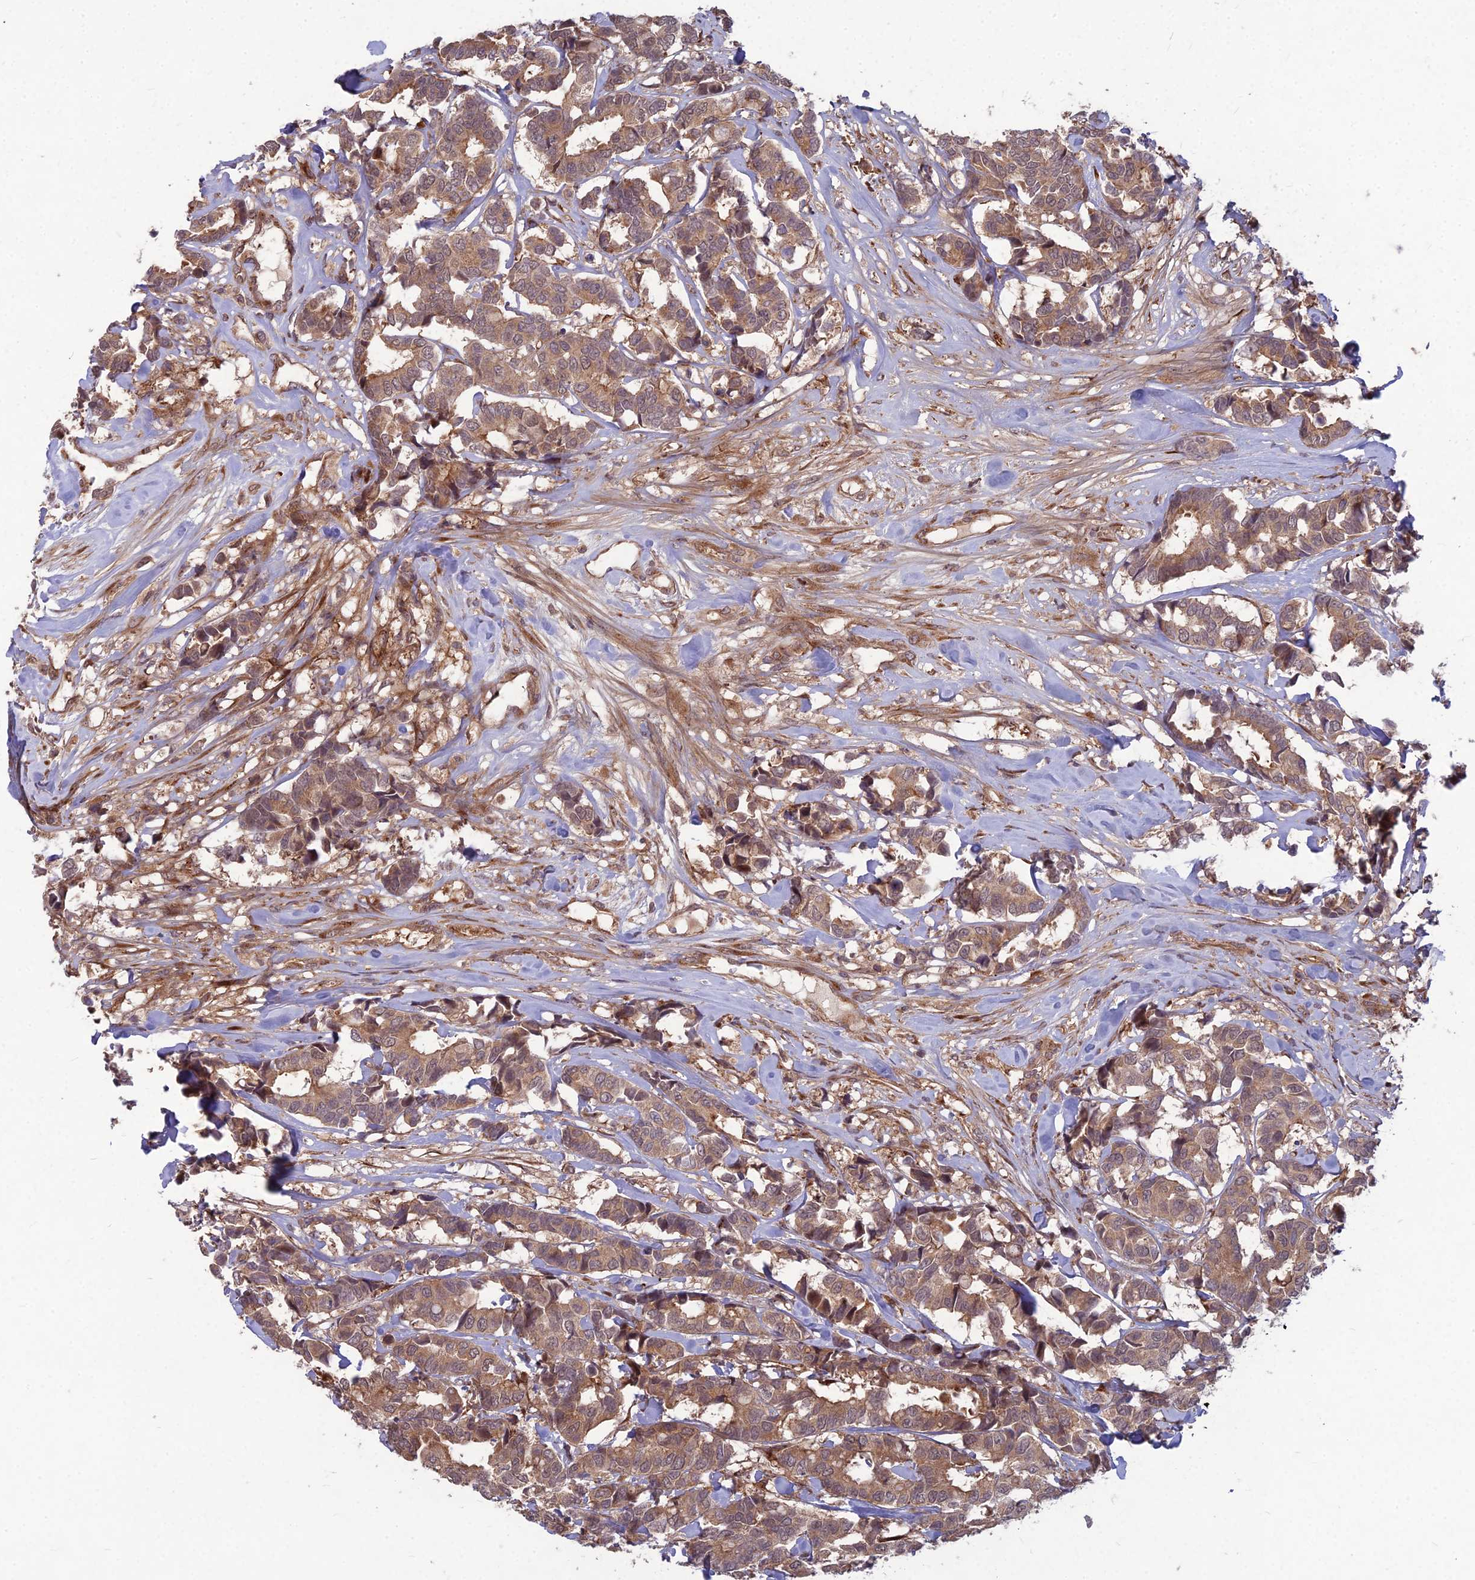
{"staining": {"intensity": "moderate", "quantity": ">75%", "location": "cytoplasmic/membranous"}, "tissue": "breast cancer", "cell_type": "Tumor cells", "image_type": "cancer", "snomed": [{"axis": "morphology", "description": "Normal tissue, NOS"}, {"axis": "morphology", "description": "Duct carcinoma"}, {"axis": "topography", "description": "Breast"}], "caption": "IHC micrograph of breast cancer (infiltrating ductal carcinoma) stained for a protein (brown), which exhibits medium levels of moderate cytoplasmic/membranous staining in approximately >75% of tumor cells.", "gene": "MFSD8", "patient": {"sex": "female", "age": 87}}